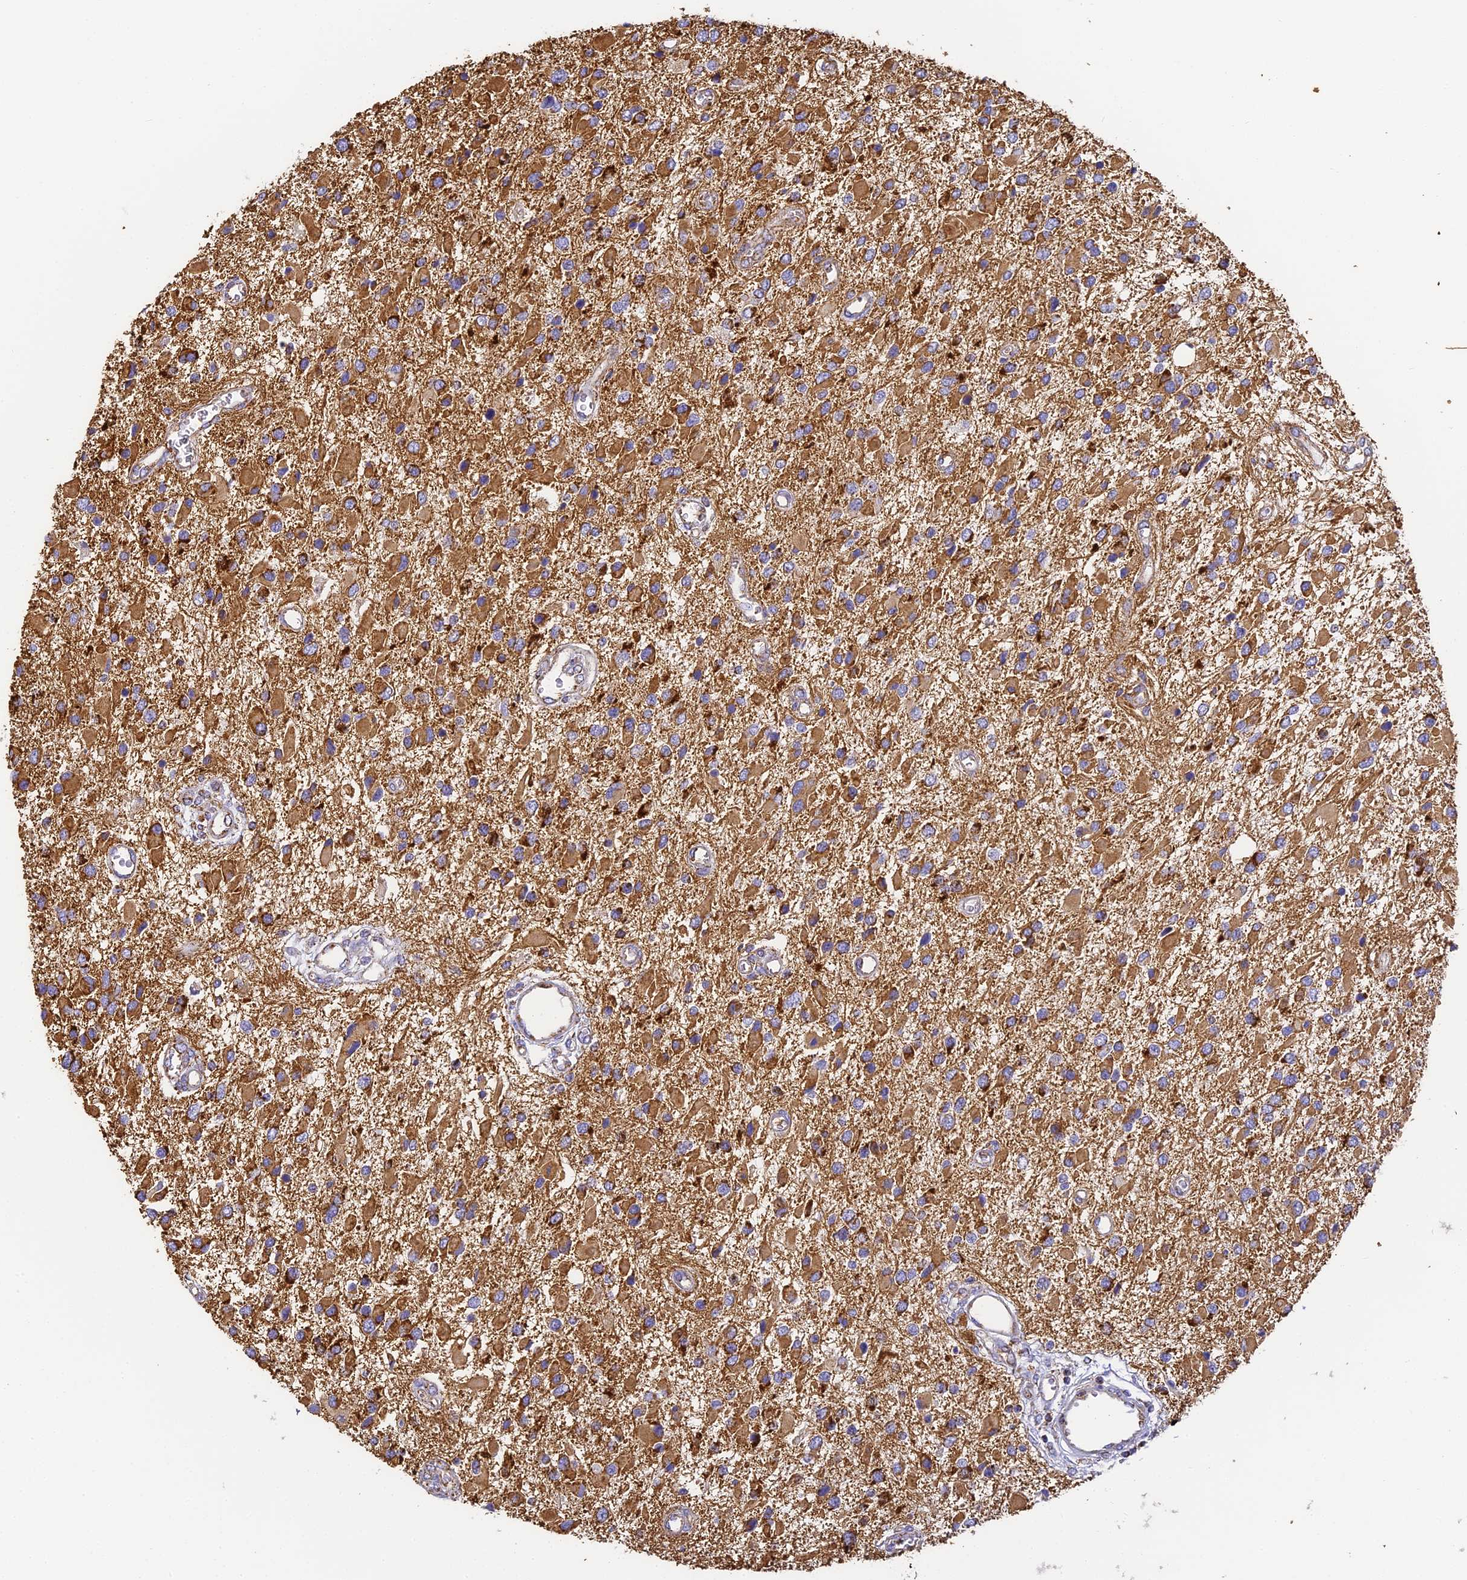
{"staining": {"intensity": "moderate", "quantity": ">75%", "location": "cytoplasmic/membranous"}, "tissue": "glioma", "cell_type": "Tumor cells", "image_type": "cancer", "snomed": [{"axis": "morphology", "description": "Glioma, malignant, High grade"}, {"axis": "topography", "description": "Brain"}], "caption": "A high-resolution histopathology image shows immunohistochemistry (IHC) staining of glioma, which shows moderate cytoplasmic/membranous expression in approximately >75% of tumor cells.", "gene": "COX6C", "patient": {"sex": "male", "age": 53}}